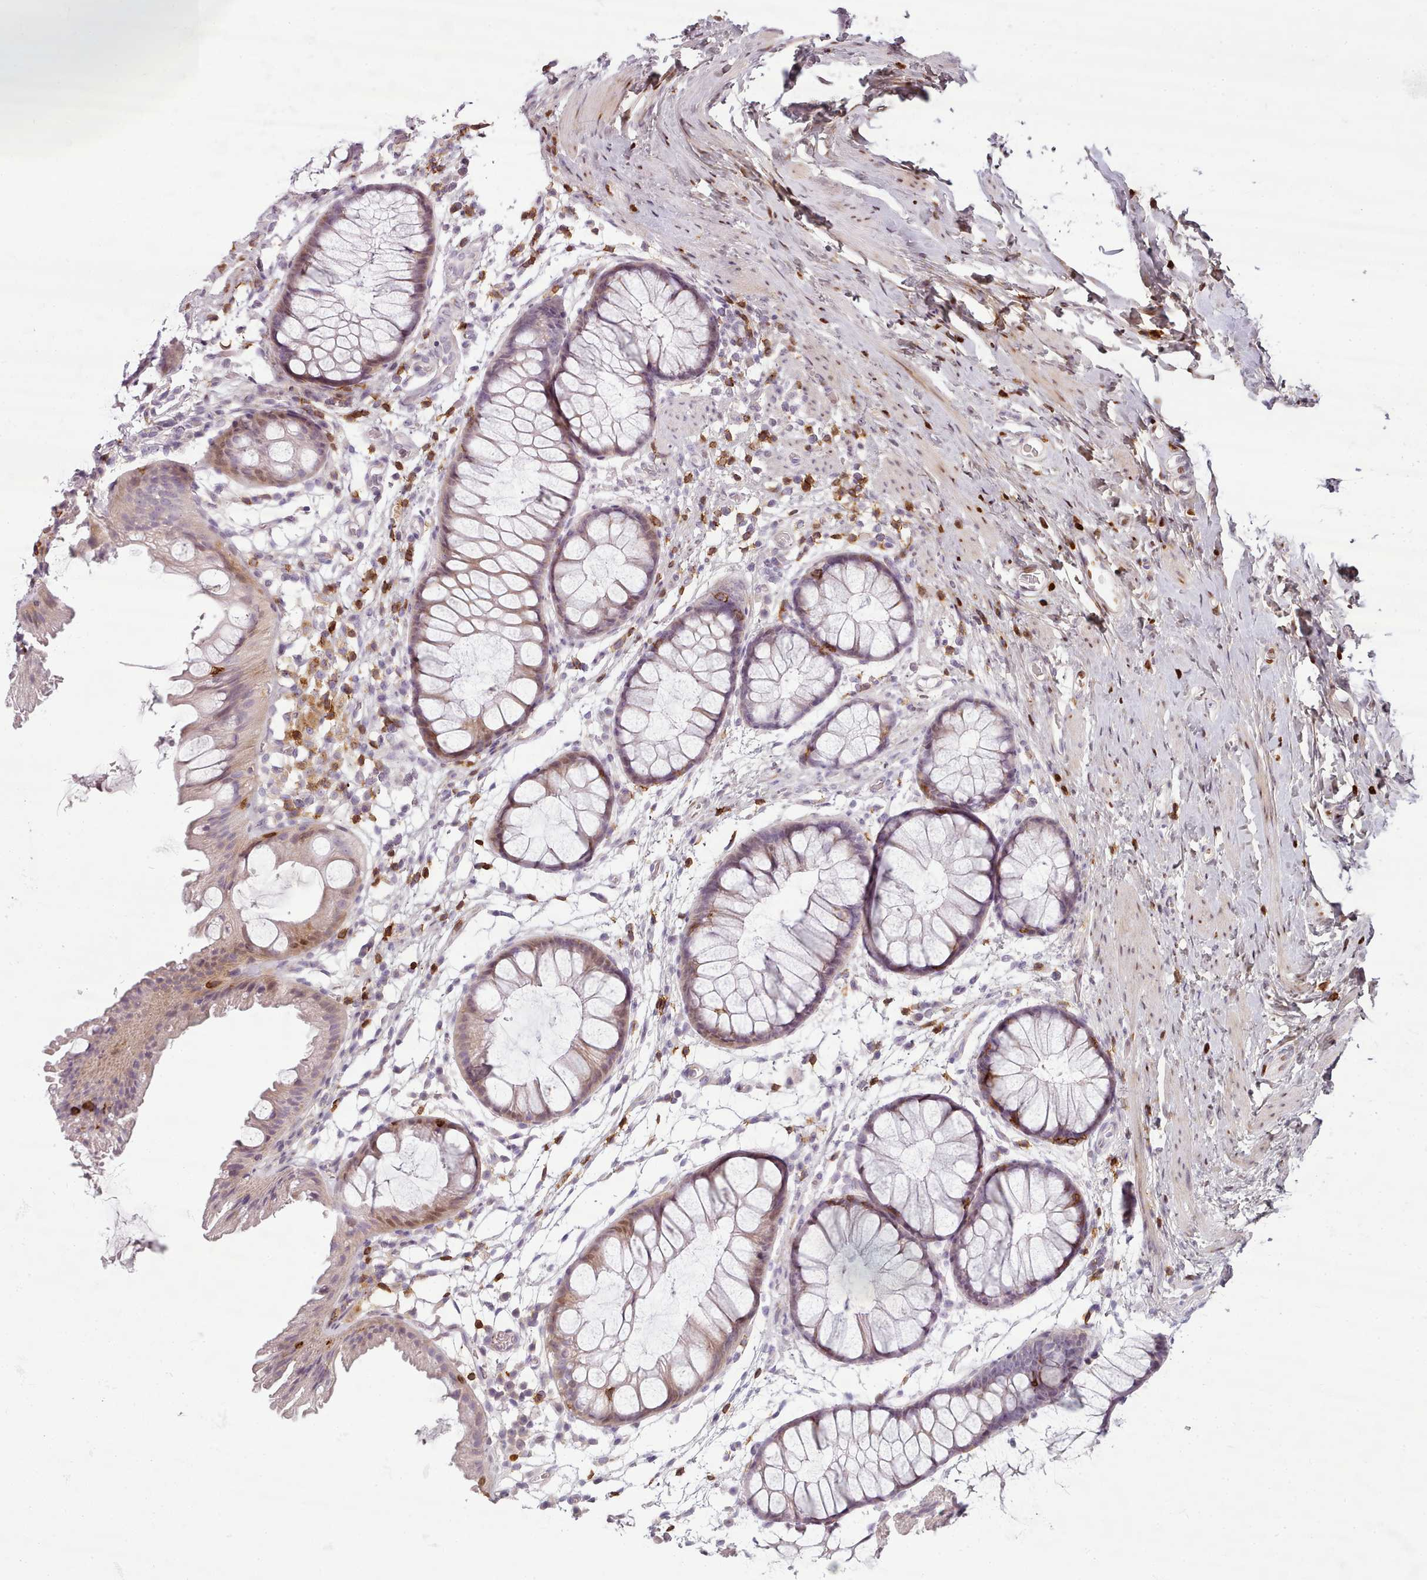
{"staining": {"intensity": "weak", "quantity": ">75%", "location": "cytoplasmic/membranous"}, "tissue": "colon", "cell_type": "Endothelial cells", "image_type": "normal", "snomed": [{"axis": "morphology", "description": "Normal tissue, NOS"}, {"axis": "topography", "description": "Colon"}], "caption": "DAB (3,3'-diaminobenzidine) immunohistochemical staining of benign human colon exhibits weak cytoplasmic/membranous protein expression in approximately >75% of endothelial cells. The protein of interest is stained brown, and the nuclei are stained in blue (DAB (3,3'-diaminobenzidine) IHC with brightfield microscopy, high magnification).", "gene": "ZNF583", "patient": {"sex": "female", "age": 62}}